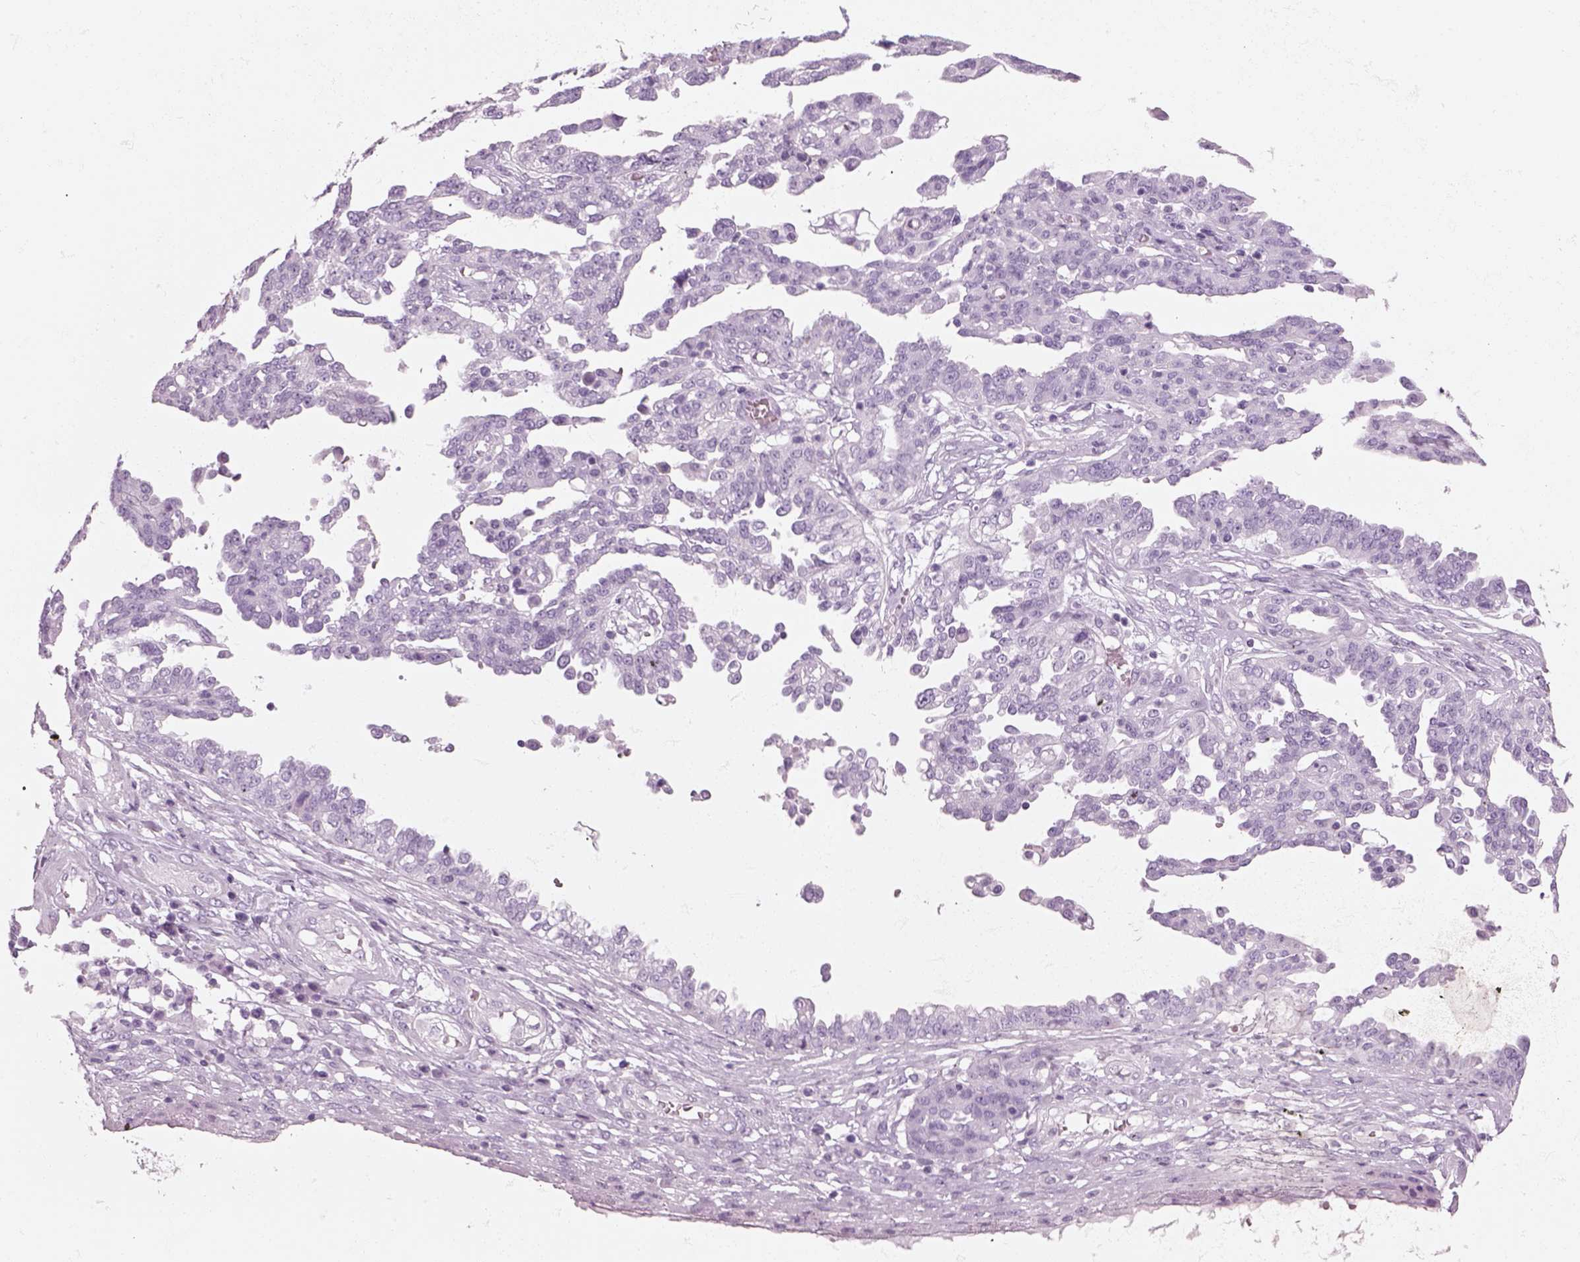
{"staining": {"intensity": "negative", "quantity": "none", "location": "none"}, "tissue": "ovarian cancer", "cell_type": "Tumor cells", "image_type": "cancer", "snomed": [{"axis": "morphology", "description": "Cystadenocarcinoma, serous, NOS"}, {"axis": "topography", "description": "Ovary"}], "caption": "An image of human ovarian serous cystadenocarcinoma is negative for staining in tumor cells.", "gene": "RHO", "patient": {"sex": "female", "age": 67}}